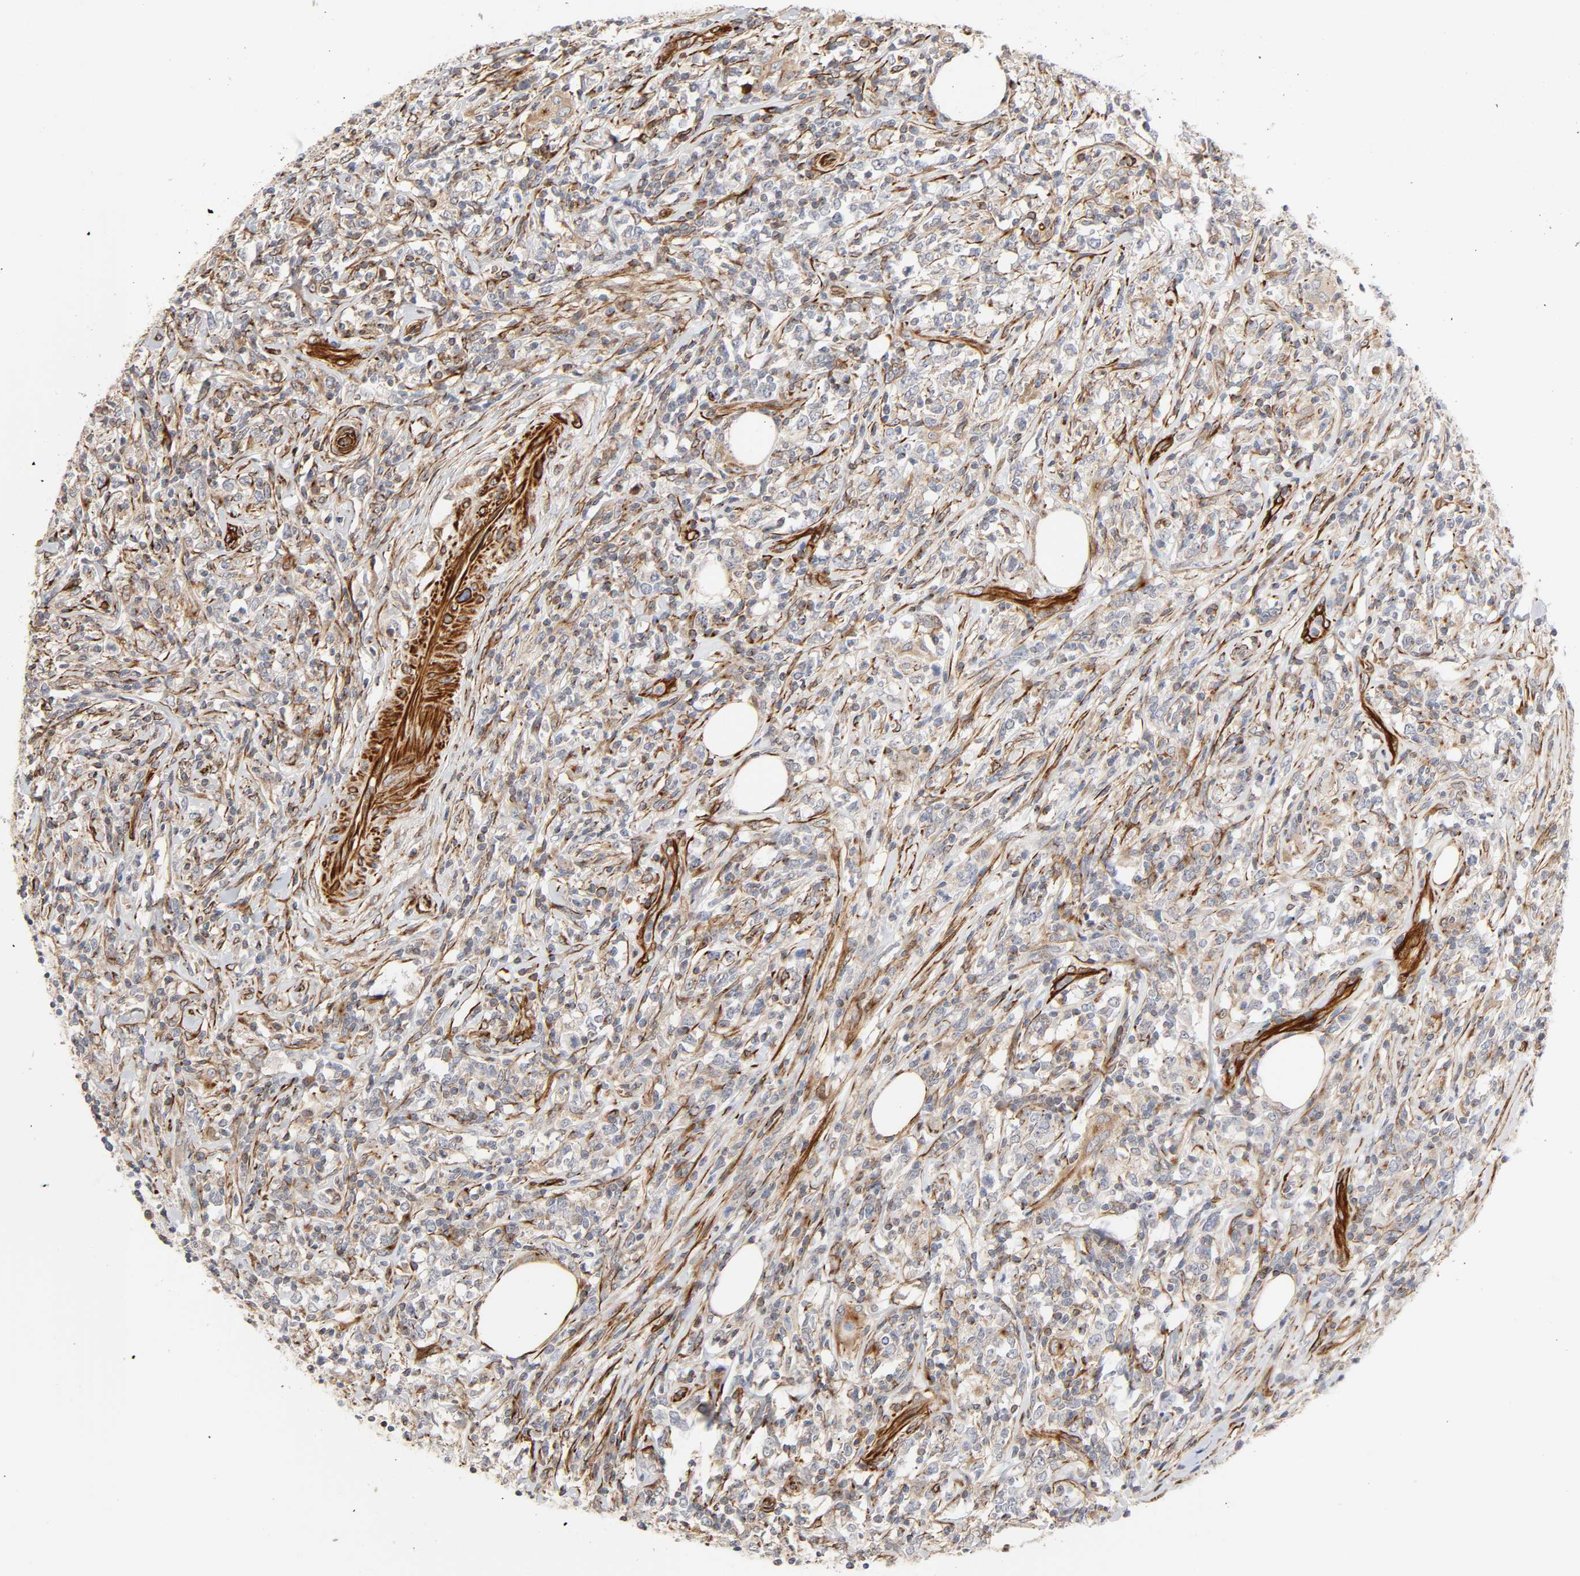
{"staining": {"intensity": "moderate", "quantity": ">75%", "location": "cytoplasmic/membranous"}, "tissue": "lymphoma", "cell_type": "Tumor cells", "image_type": "cancer", "snomed": [{"axis": "morphology", "description": "Malignant lymphoma, non-Hodgkin's type, High grade"}, {"axis": "topography", "description": "Lymph node"}], "caption": "Human high-grade malignant lymphoma, non-Hodgkin's type stained for a protein (brown) exhibits moderate cytoplasmic/membranous positive positivity in approximately >75% of tumor cells.", "gene": "FAM118A", "patient": {"sex": "female", "age": 84}}